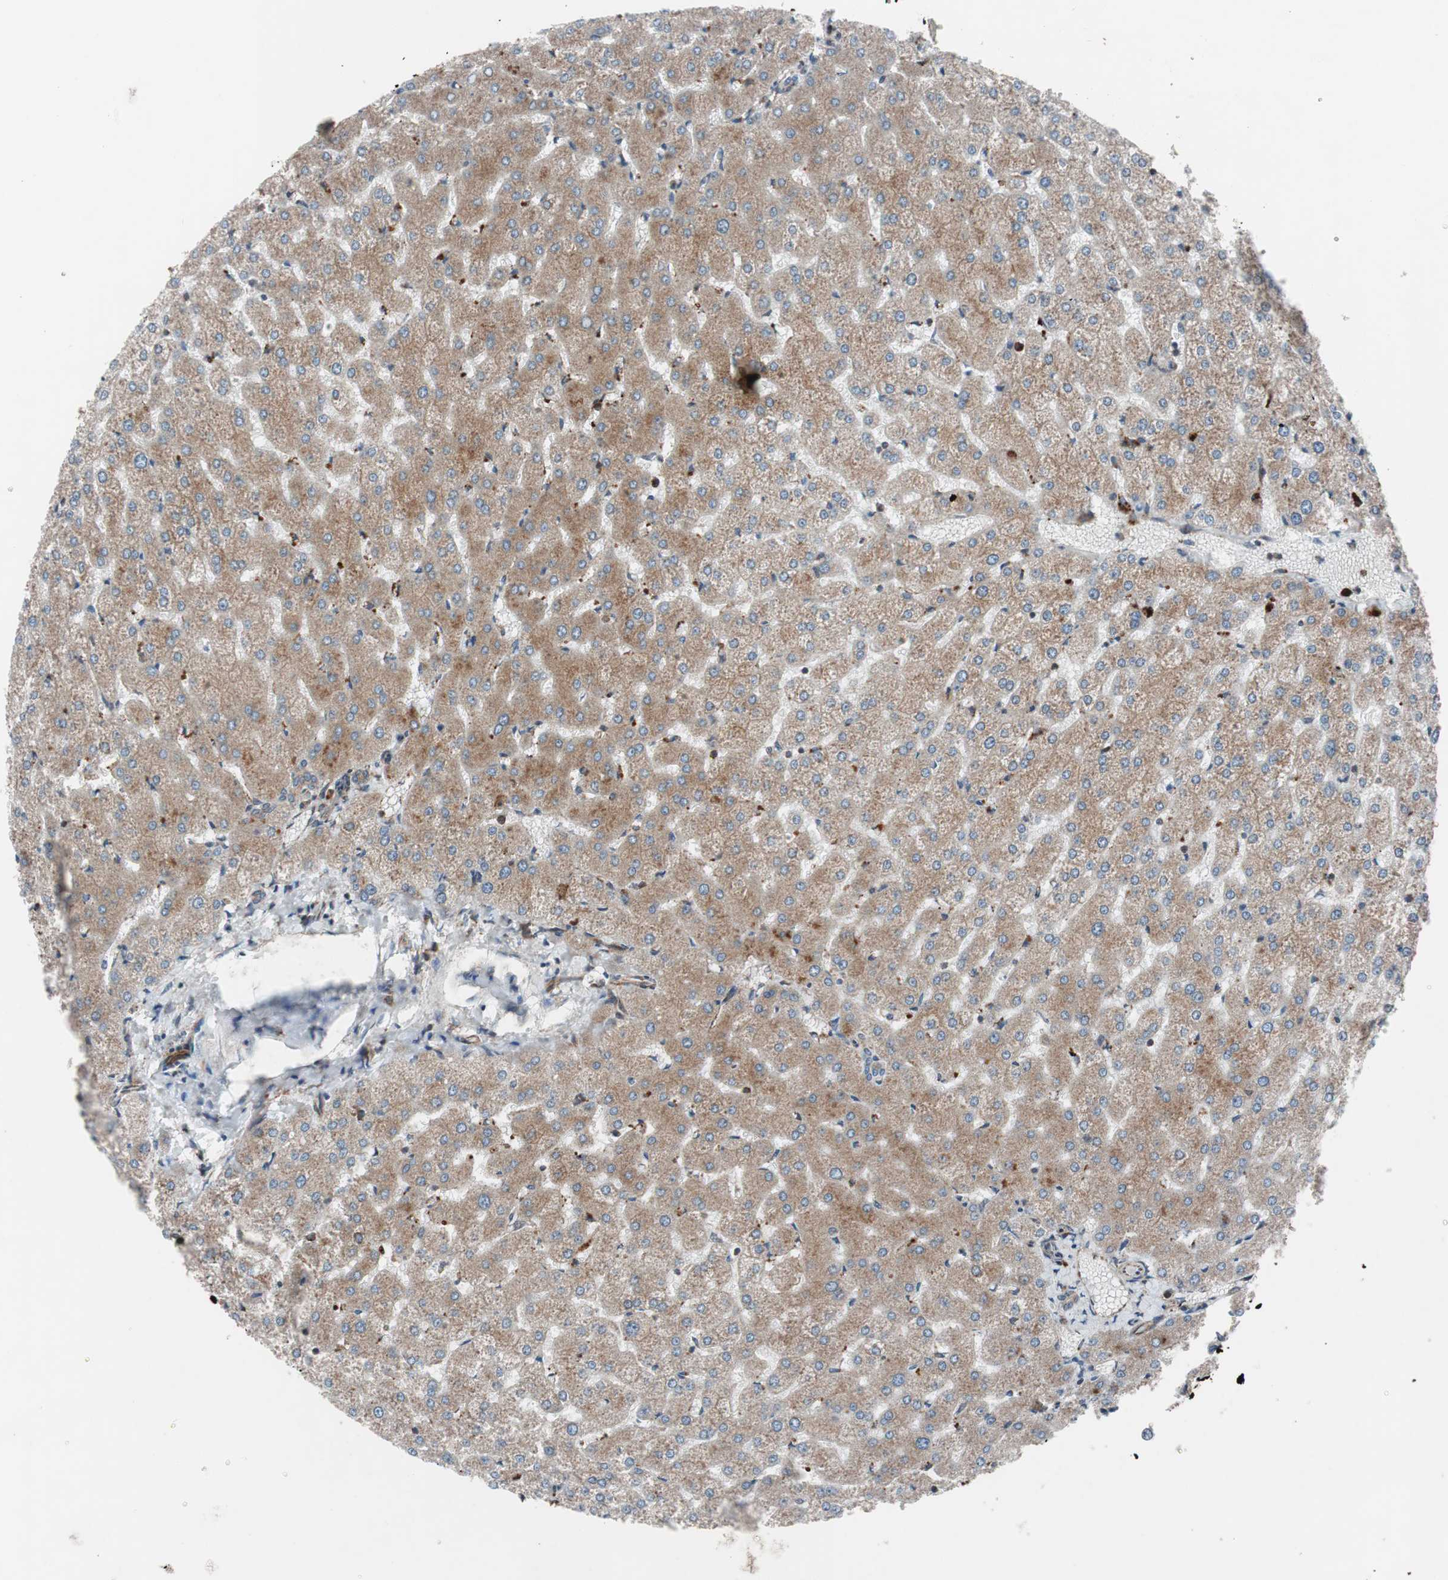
{"staining": {"intensity": "moderate", "quantity": ">75%", "location": "cytoplasmic/membranous"}, "tissue": "liver", "cell_type": "Cholangiocytes", "image_type": "normal", "snomed": [{"axis": "morphology", "description": "Normal tissue, NOS"}, {"axis": "topography", "description": "Liver"}], "caption": "Immunohistochemistry (DAB) staining of benign human liver exhibits moderate cytoplasmic/membranous protein staining in about >75% of cholangiocytes.", "gene": "CCL14", "patient": {"sex": "female", "age": 32}}